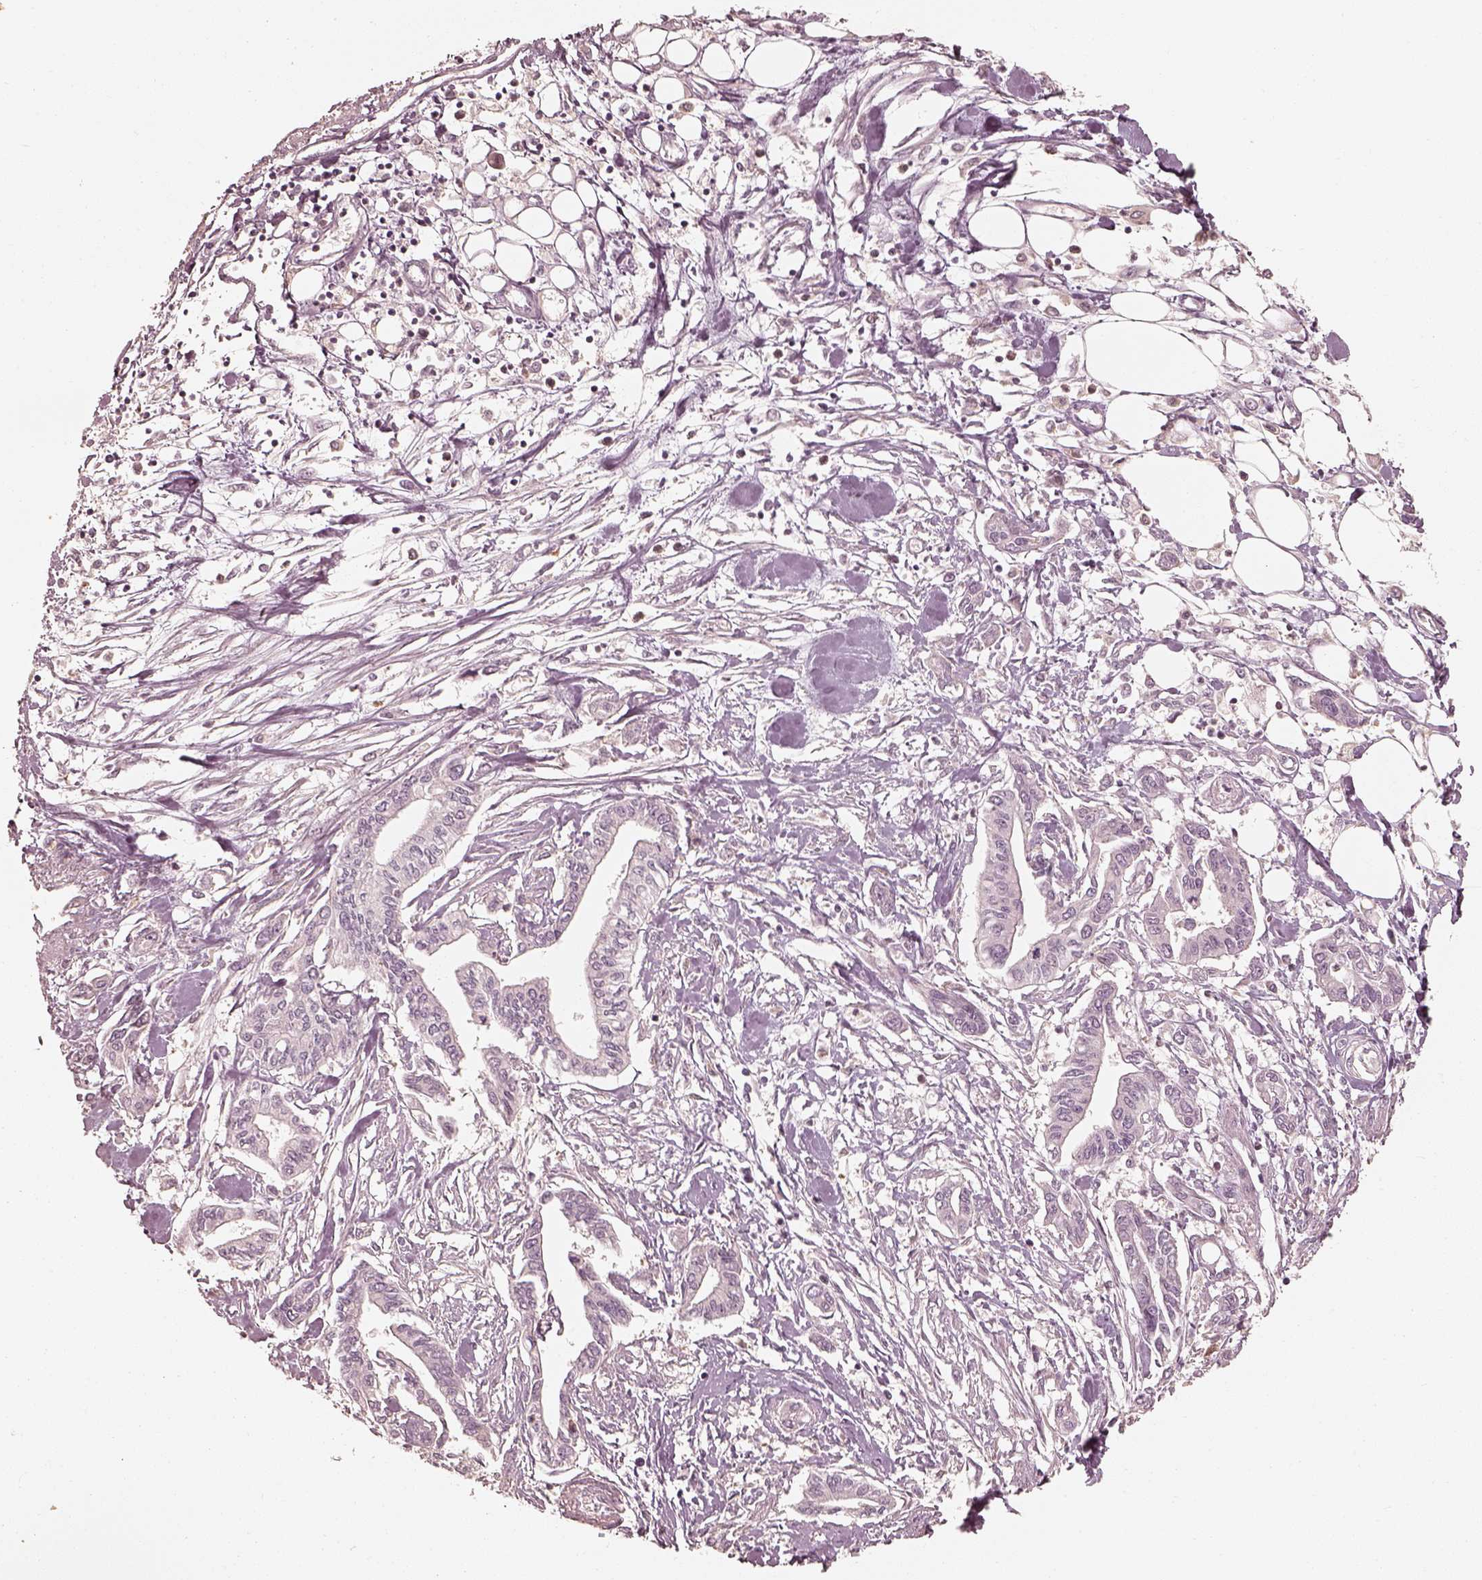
{"staining": {"intensity": "negative", "quantity": "none", "location": "none"}, "tissue": "pancreatic cancer", "cell_type": "Tumor cells", "image_type": "cancer", "snomed": [{"axis": "morphology", "description": "Adenocarcinoma, NOS"}, {"axis": "topography", "description": "Pancreas"}], "caption": "Image shows no protein positivity in tumor cells of pancreatic adenocarcinoma tissue. Nuclei are stained in blue.", "gene": "FMNL2", "patient": {"sex": "male", "age": 60}}